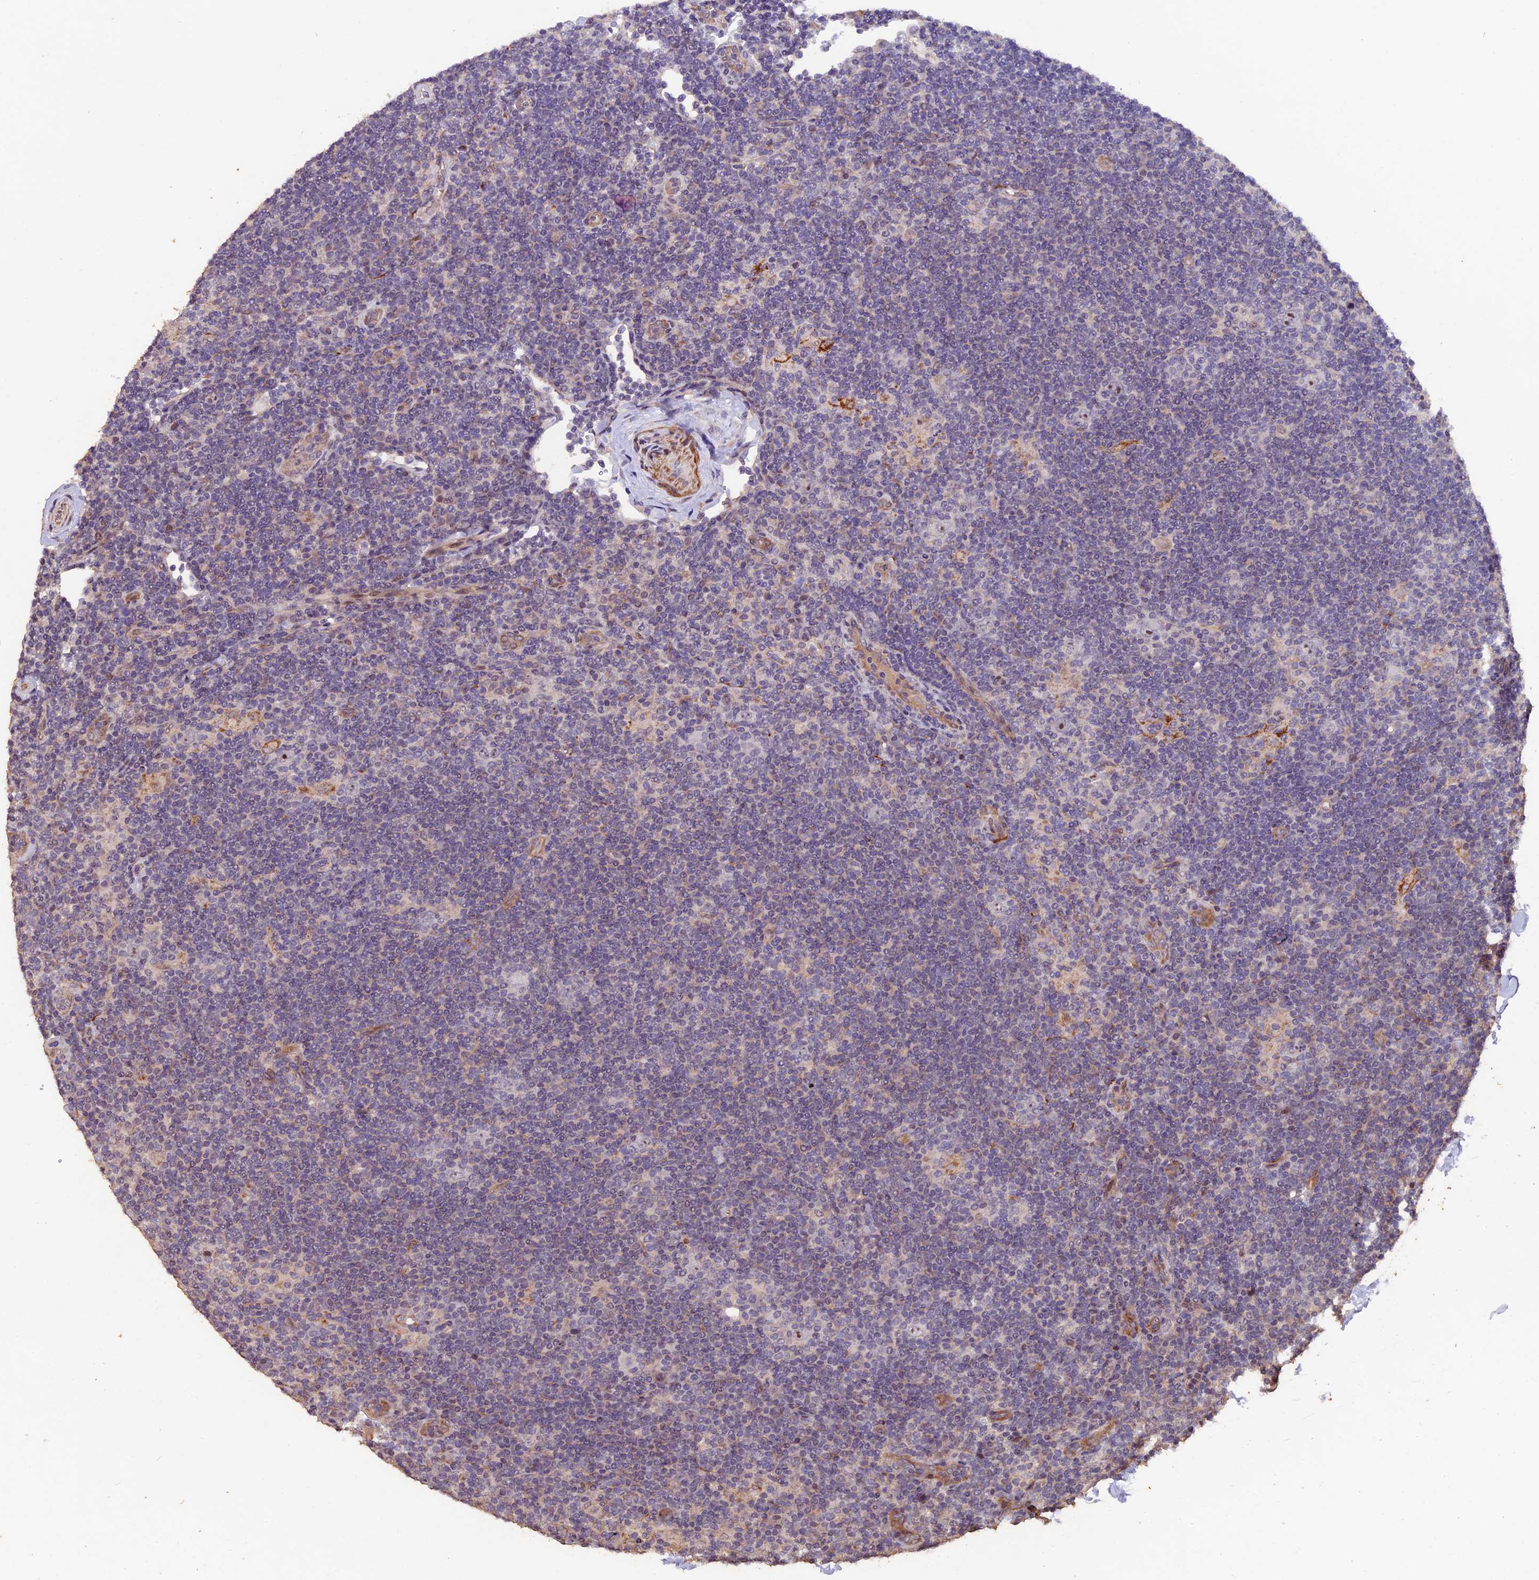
{"staining": {"intensity": "negative", "quantity": "none", "location": "none"}, "tissue": "lymphoma", "cell_type": "Tumor cells", "image_type": "cancer", "snomed": [{"axis": "morphology", "description": "Hodgkin's disease, NOS"}, {"axis": "topography", "description": "Lymph node"}], "caption": "The image exhibits no significant positivity in tumor cells of lymphoma.", "gene": "GNB5", "patient": {"sex": "female", "age": 57}}